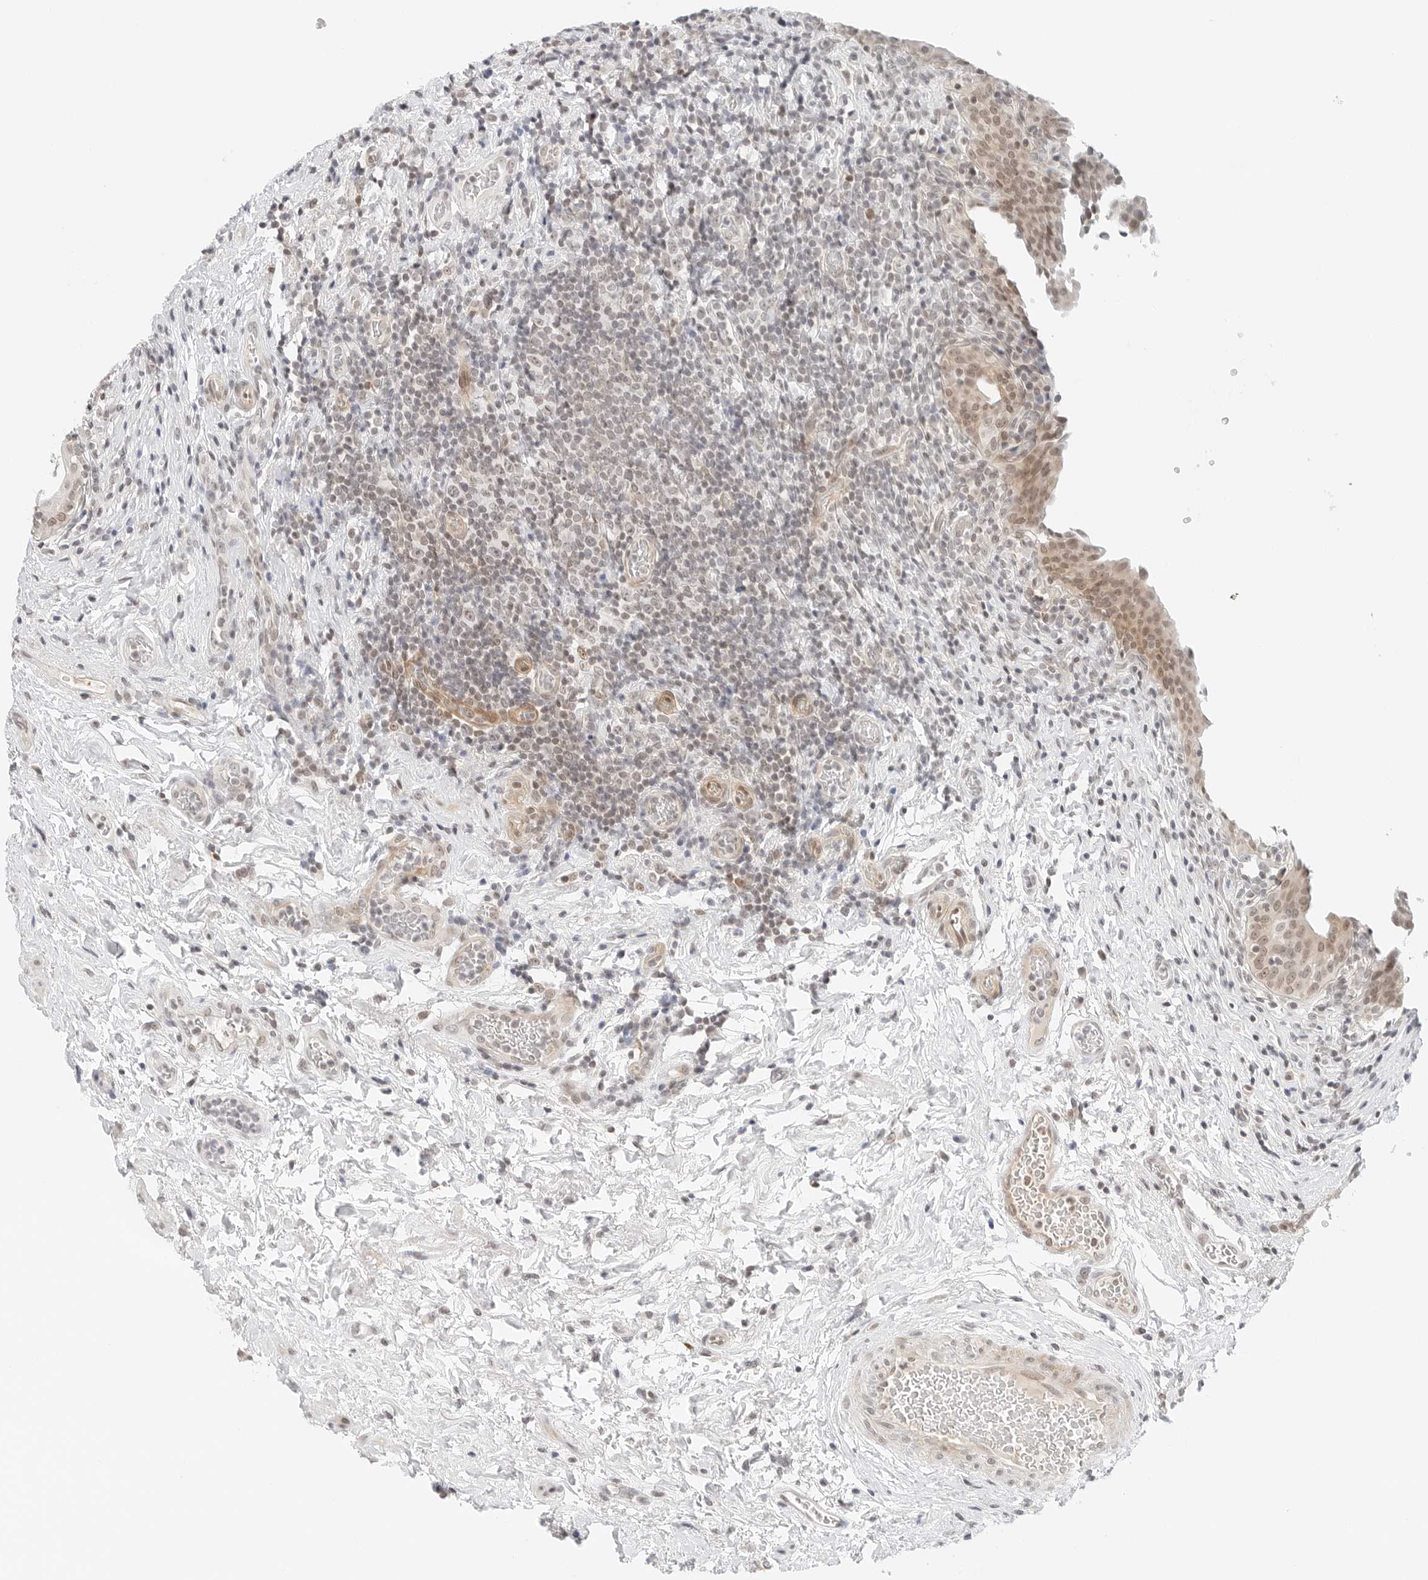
{"staining": {"intensity": "moderate", "quantity": ">75%", "location": "nuclear"}, "tissue": "urinary bladder", "cell_type": "Urothelial cells", "image_type": "normal", "snomed": [{"axis": "morphology", "description": "Normal tissue, NOS"}, {"axis": "topography", "description": "Urinary bladder"}], "caption": "A micrograph of human urinary bladder stained for a protein displays moderate nuclear brown staining in urothelial cells.", "gene": "NEO1", "patient": {"sex": "male", "age": 83}}